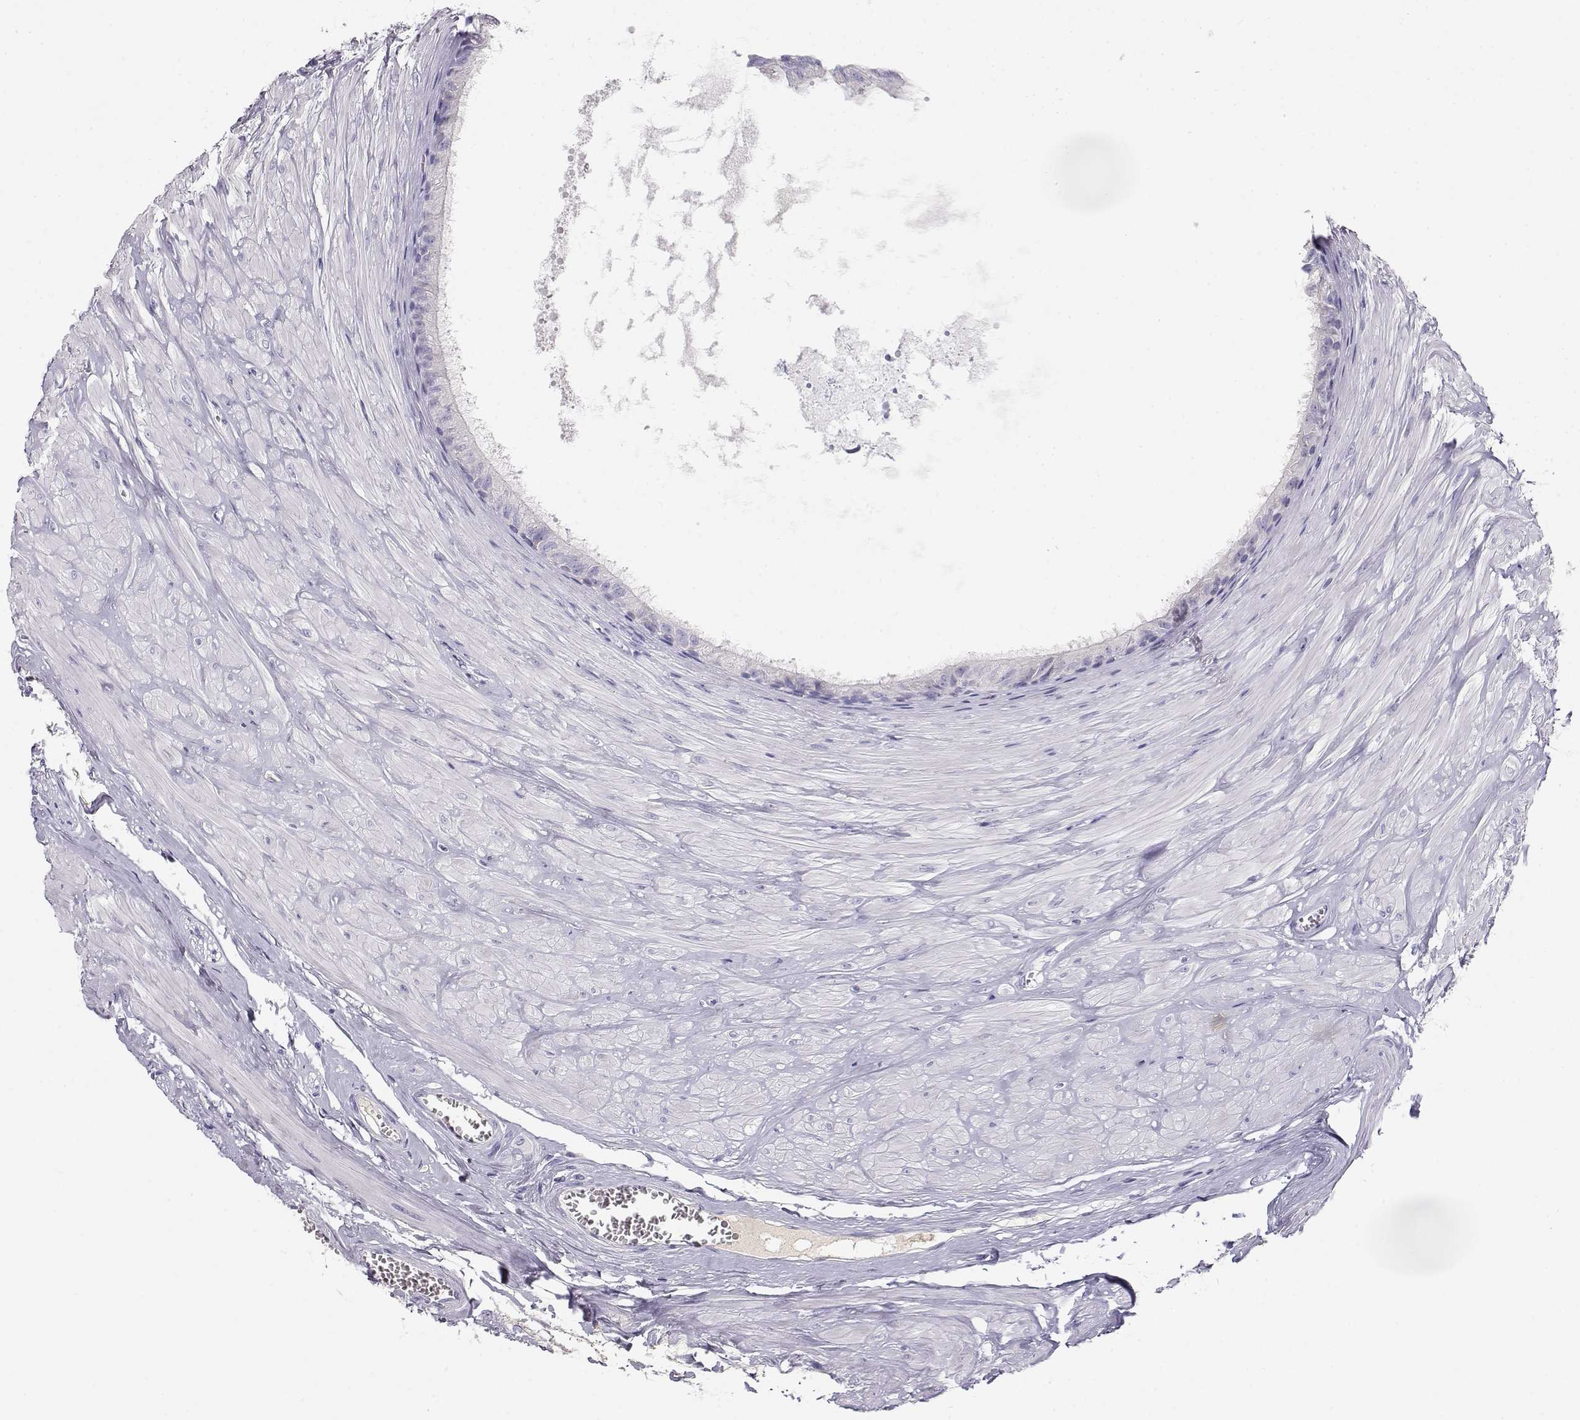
{"staining": {"intensity": "negative", "quantity": "none", "location": "none"}, "tissue": "epididymis", "cell_type": "Glandular cells", "image_type": "normal", "snomed": [{"axis": "morphology", "description": "Normal tissue, NOS"}, {"axis": "topography", "description": "Epididymis"}], "caption": "IHC photomicrograph of benign epididymis: epididymis stained with DAB exhibits no significant protein staining in glandular cells.", "gene": "GPR174", "patient": {"sex": "male", "age": 37}}